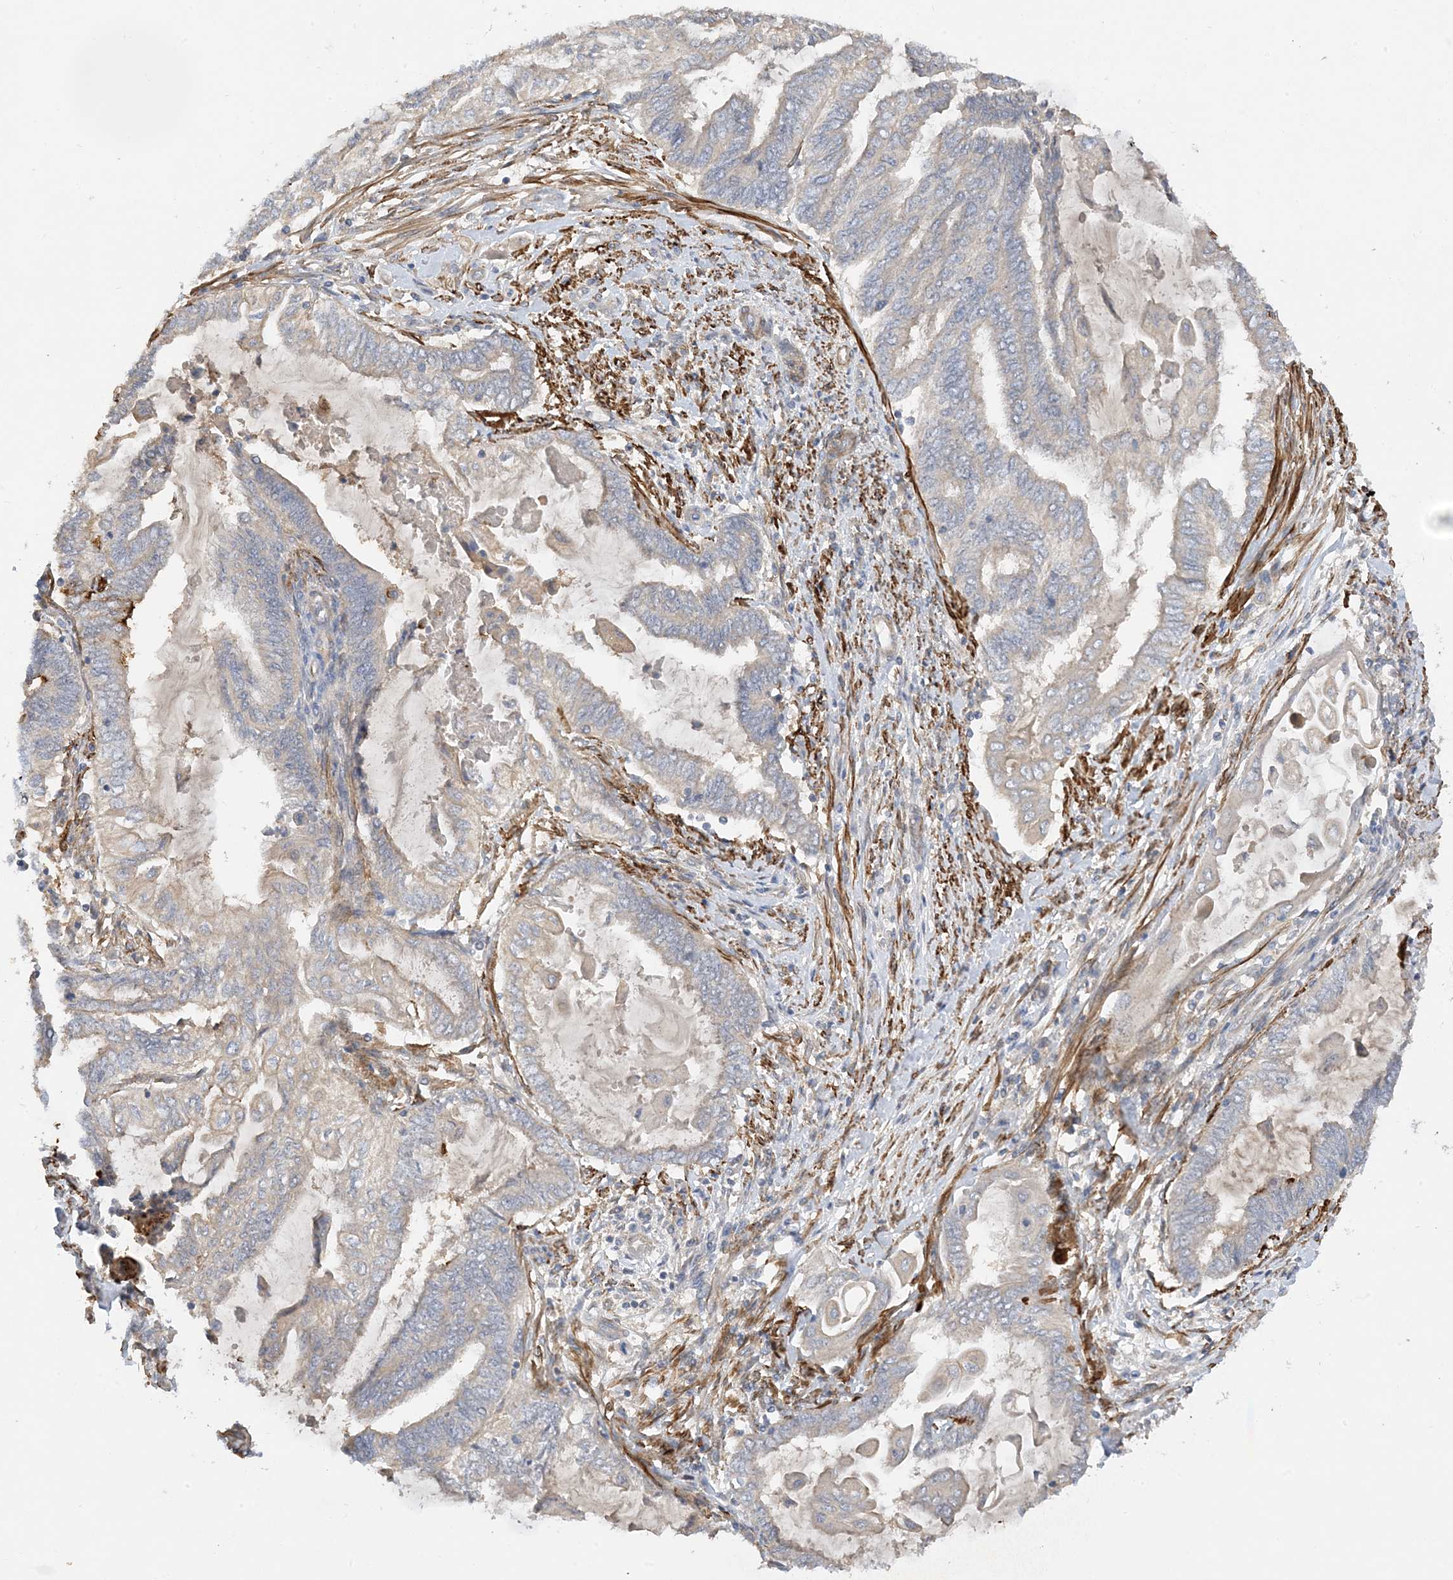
{"staining": {"intensity": "strong", "quantity": "<25%", "location": "cytoplasmic/membranous"}, "tissue": "endometrial cancer", "cell_type": "Tumor cells", "image_type": "cancer", "snomed": [{"axis": "morphology", "description": "Adenocarcinoma, NOS"}, {"axis": "topography", "description": "Uterus"}, {"axis": "topography", "description": "Endometrium"}], "caption": "The image demonstrates immunohistochemical staining of adenocarcinoma (endometrial). There is strong cytoplasmic/membranous positivity is identified in approximately <25% of tumor cells. (brown staining indicates protein expression, while blue staining denotes nuclei).", "gene": "KIFBP", "patient": {"sex": "female", "age": 70}}